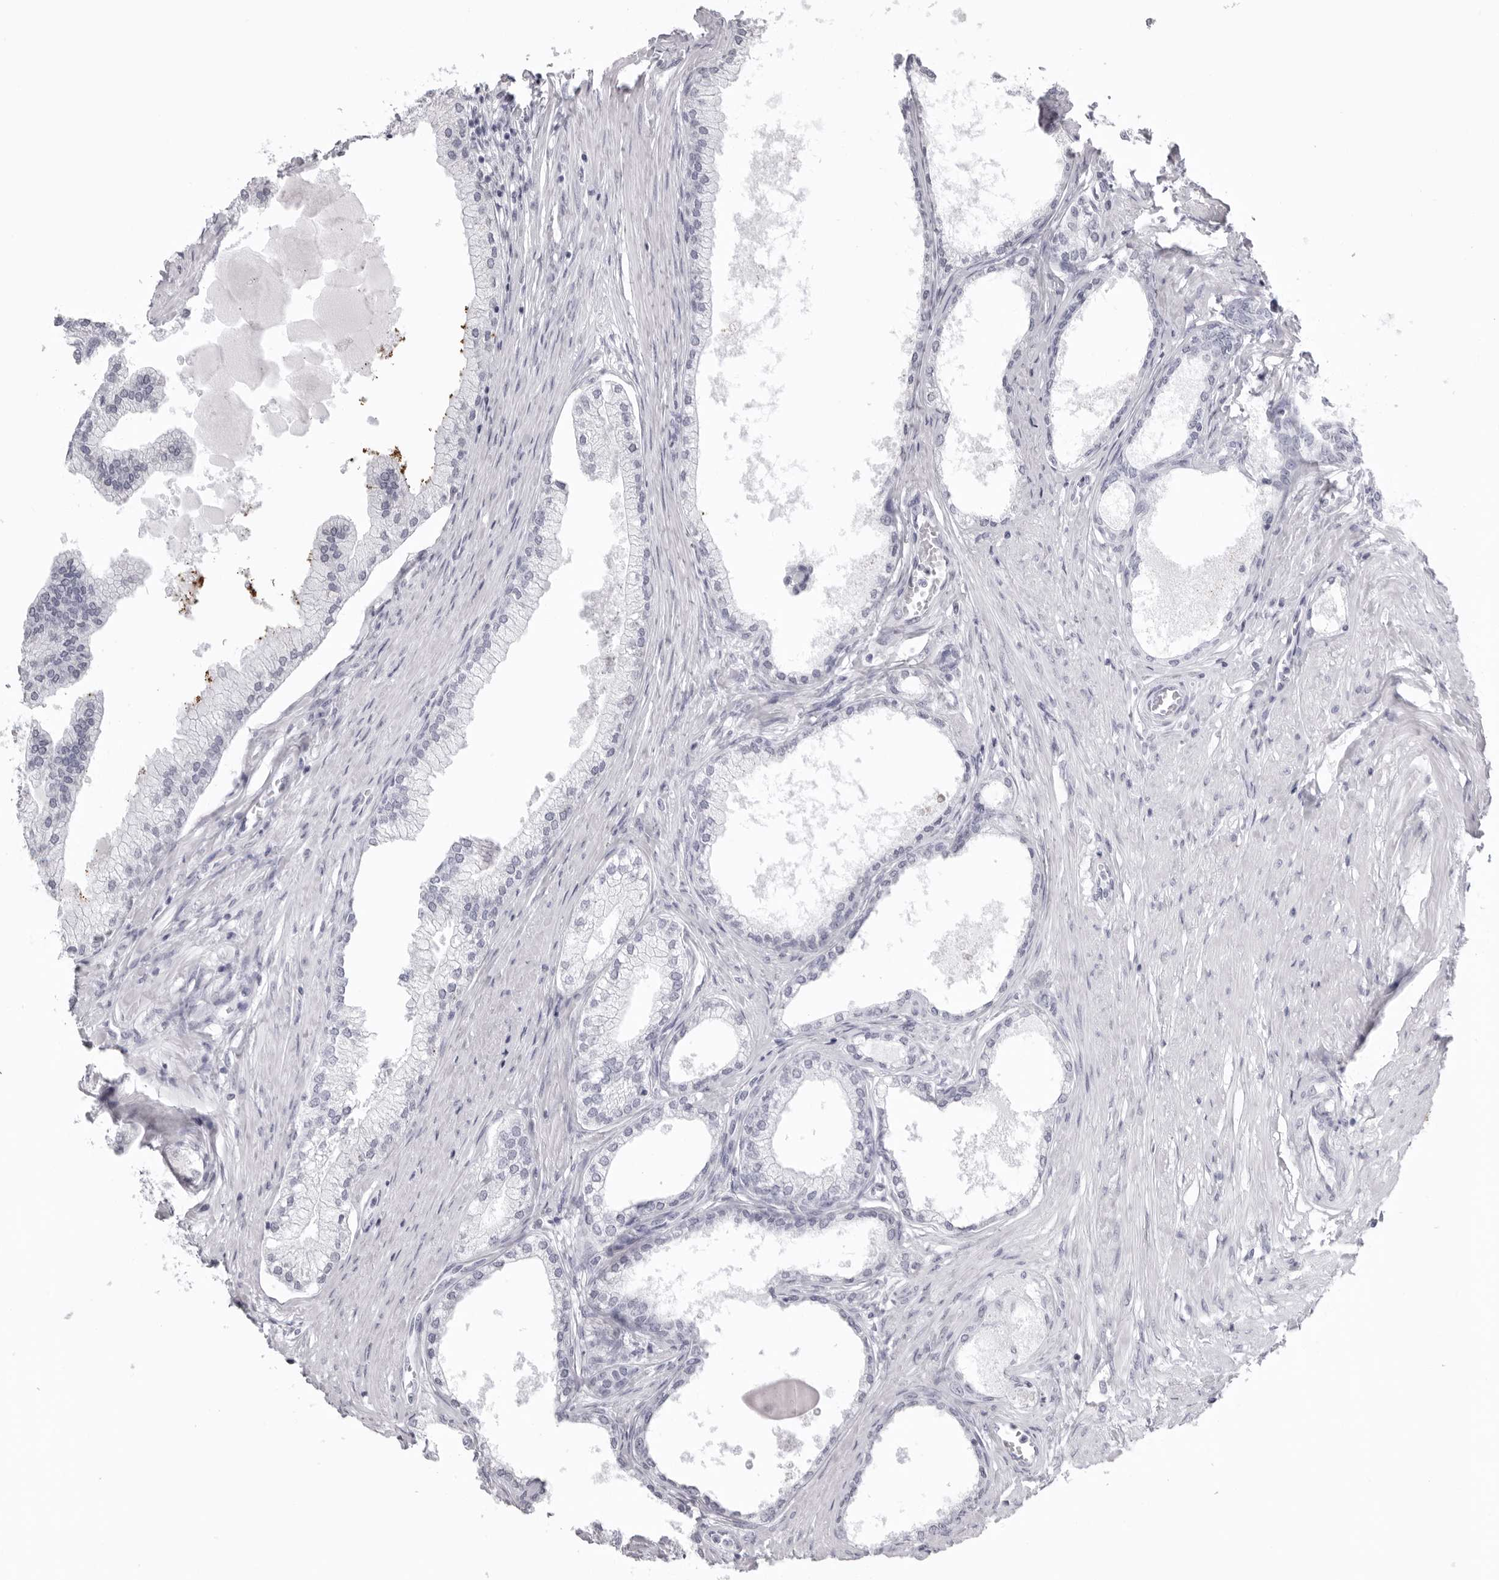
{"staining": {"intensity": "negative", "quantity": "none", "location": "none"}, "tissue": "prostate", "cell_type": "Glandular cells", "image_type": "normal", "snomed": [{"axis": "morphology", "description": "Normal tissue, NOS"}, {"axis": "morphology", "description": "Urothelial carcinoma, Low grade"}, {"axis": "topography", "description": "Urinary bladder"}, {"axis": "topography", "description": "Prostate"}], "caption": "High magnification brightfield microscopy of normal prostate stained with DAB (3,3'-diaminobenzidine) (brown) and counterstained with hematoxylin (blue): glandular cells show no significant positivity. Nuclei are stained in blue.", "gene": "KLK9", "patient": {"sex": "male", "age": 60}}